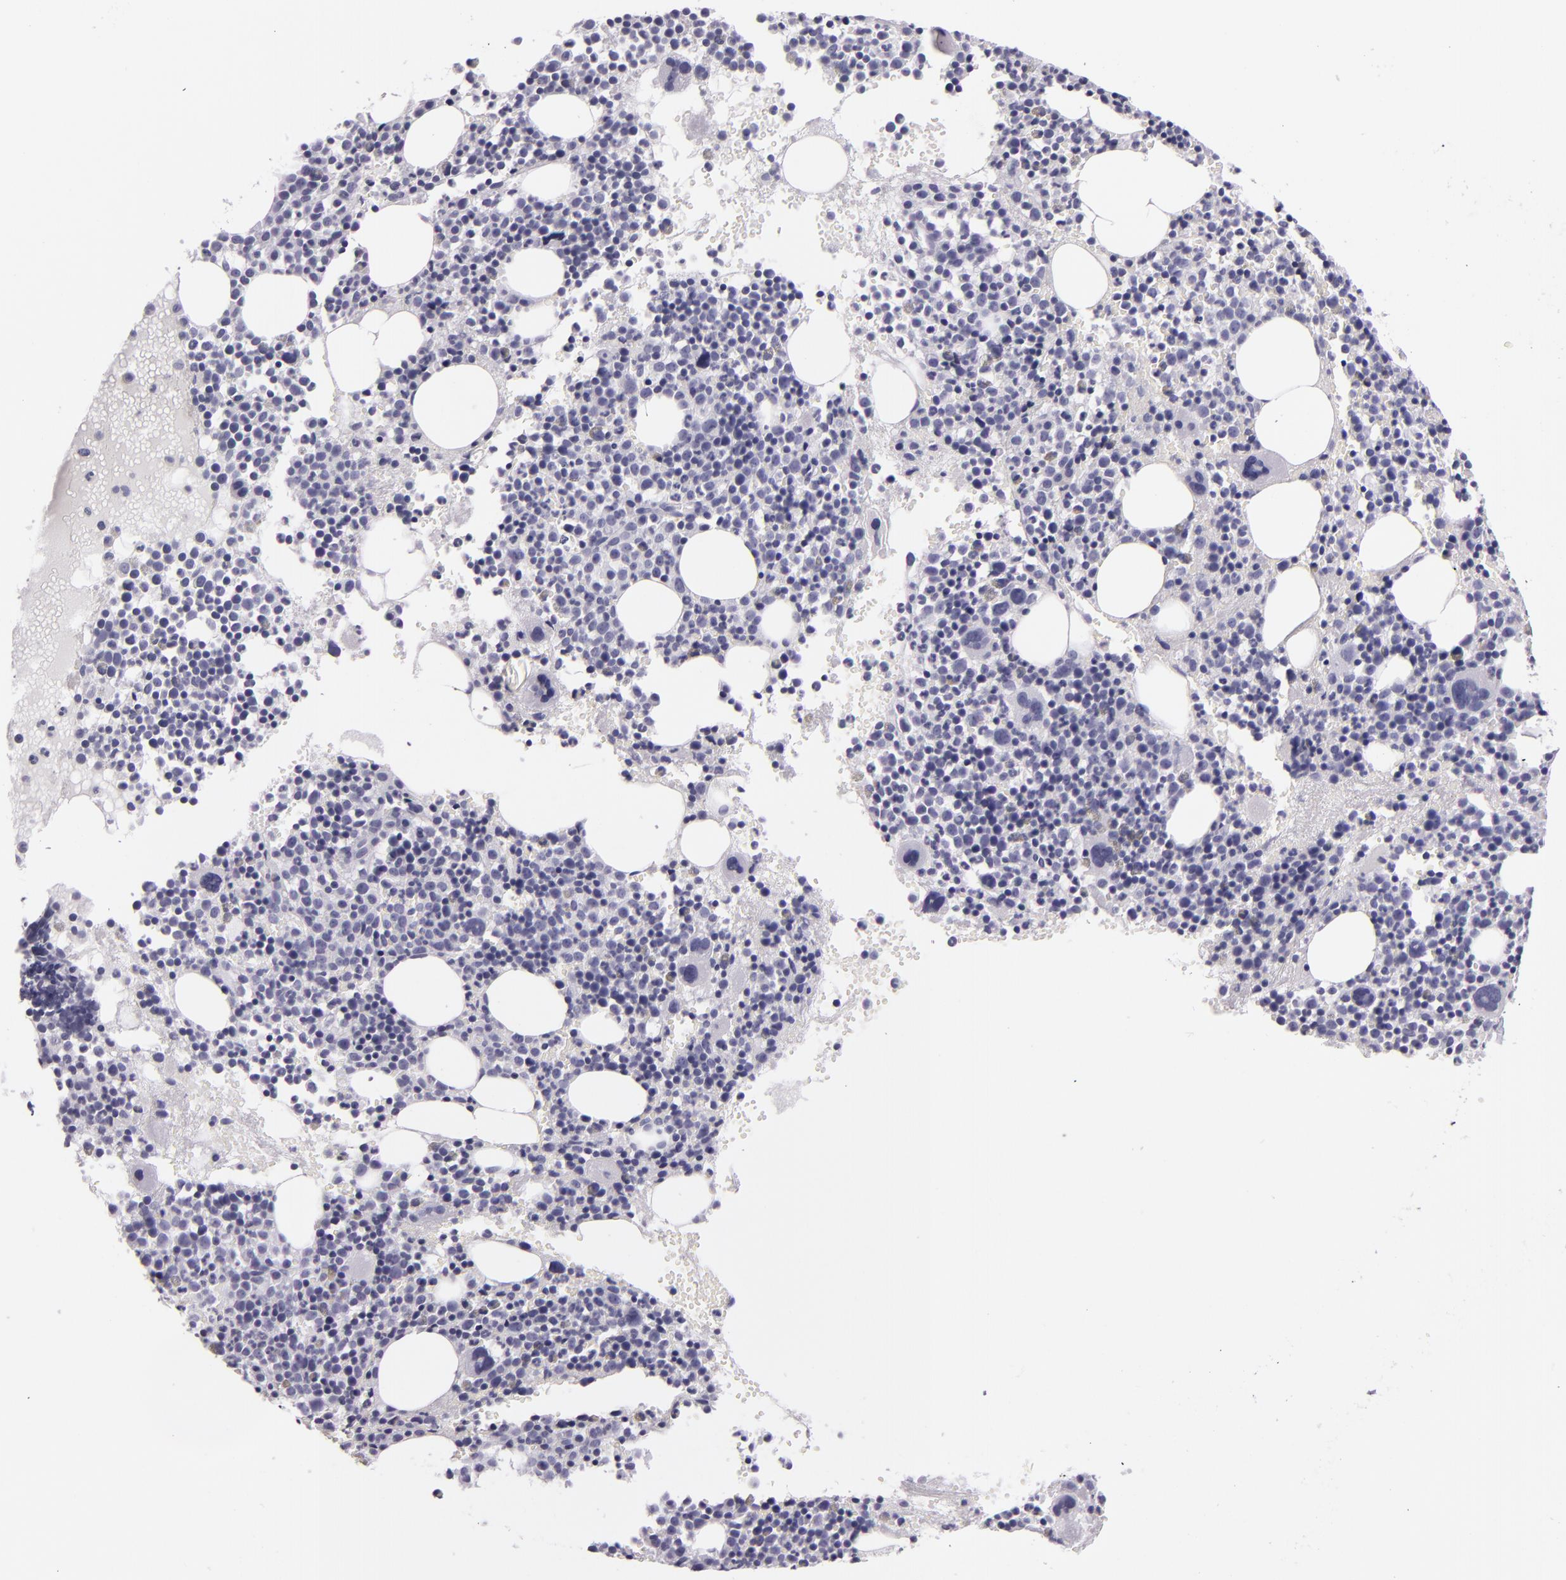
{"staining": {"intensity": "negative", "quantity": "none", "location": "none"}, "tissue": "bone marrow", "cell_type": "Hematopoietic cells", "image_type": "normal", "snomed": [{"axis": "morphology", "description": "Normal tissue, NOS"}, {"axis": "topography", "description": "Bone marrow"}], "caption": "Immunohistochemical staining of unremarkable bone marrow reveals no significant staining in hematopoietic cells. (Stains: DAB (3,3'-diaminobenzidine) immunohistochemistry with hematoxylin counter stain, Microscopy: brightfield microscopy at high magnification).", "gene": "INA", "patient": {"sex": "male", "age": 34}}